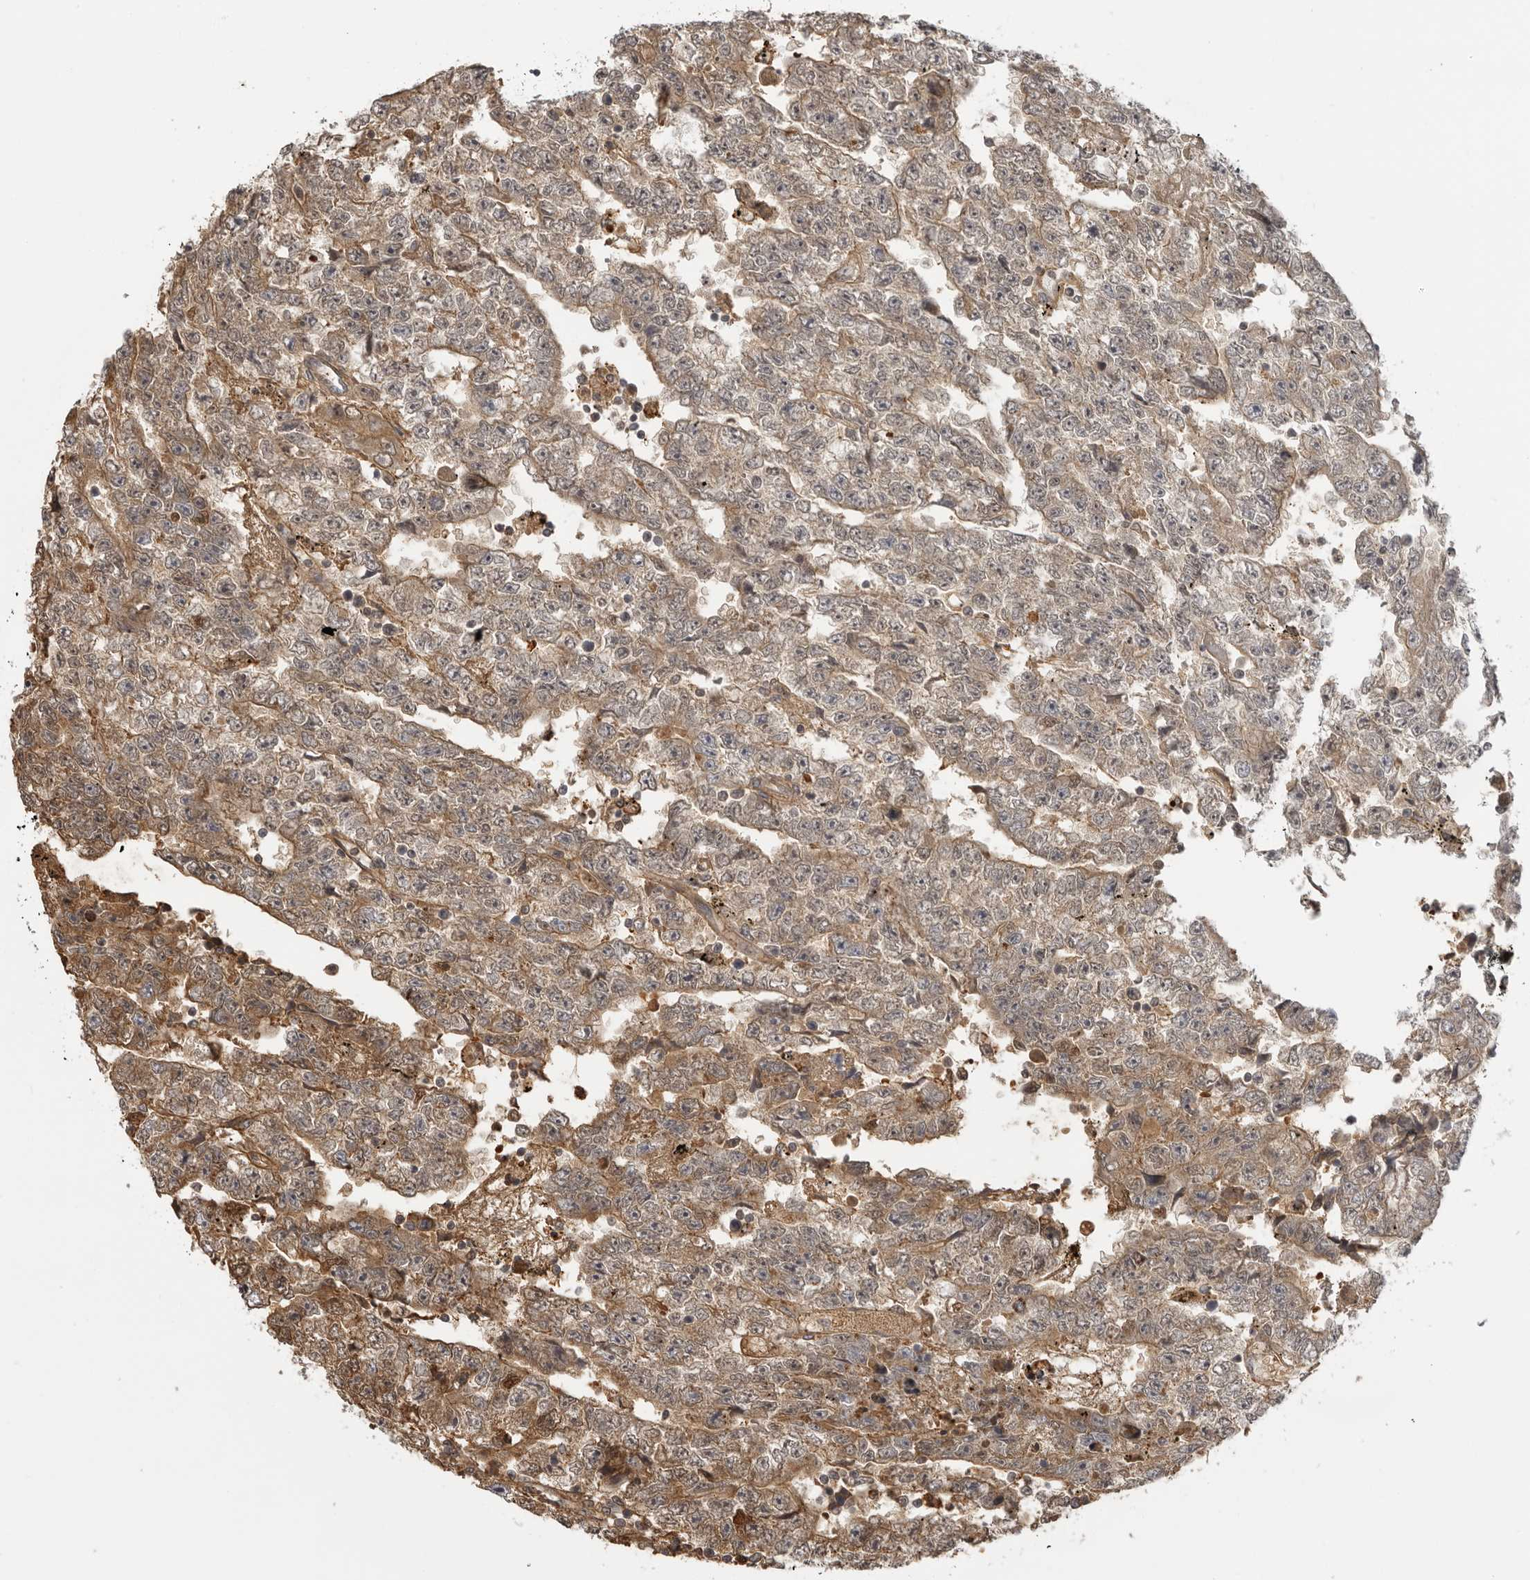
{"staining": {"intensity": "moderate", "quantity": "25%-75%", "location": "cytoplasmic/membranous"}, "tissue": "testis cancer", "cell_type": "Tumor cells", "image_type": "cancer", "snomed": [{"axis": "morphology", "description": "Carcinoma, Embryonal, NOS"}, {"axis": "topography", "description": "Testis"}], "caption": "Moderate cytoplasmic/membranous expression is present in approximately 25%-75% of tumor cells in embryonal carcinoma (testis).", "gene": "PLEKHF2", "patient": {"sex": "male", "age": 25}}